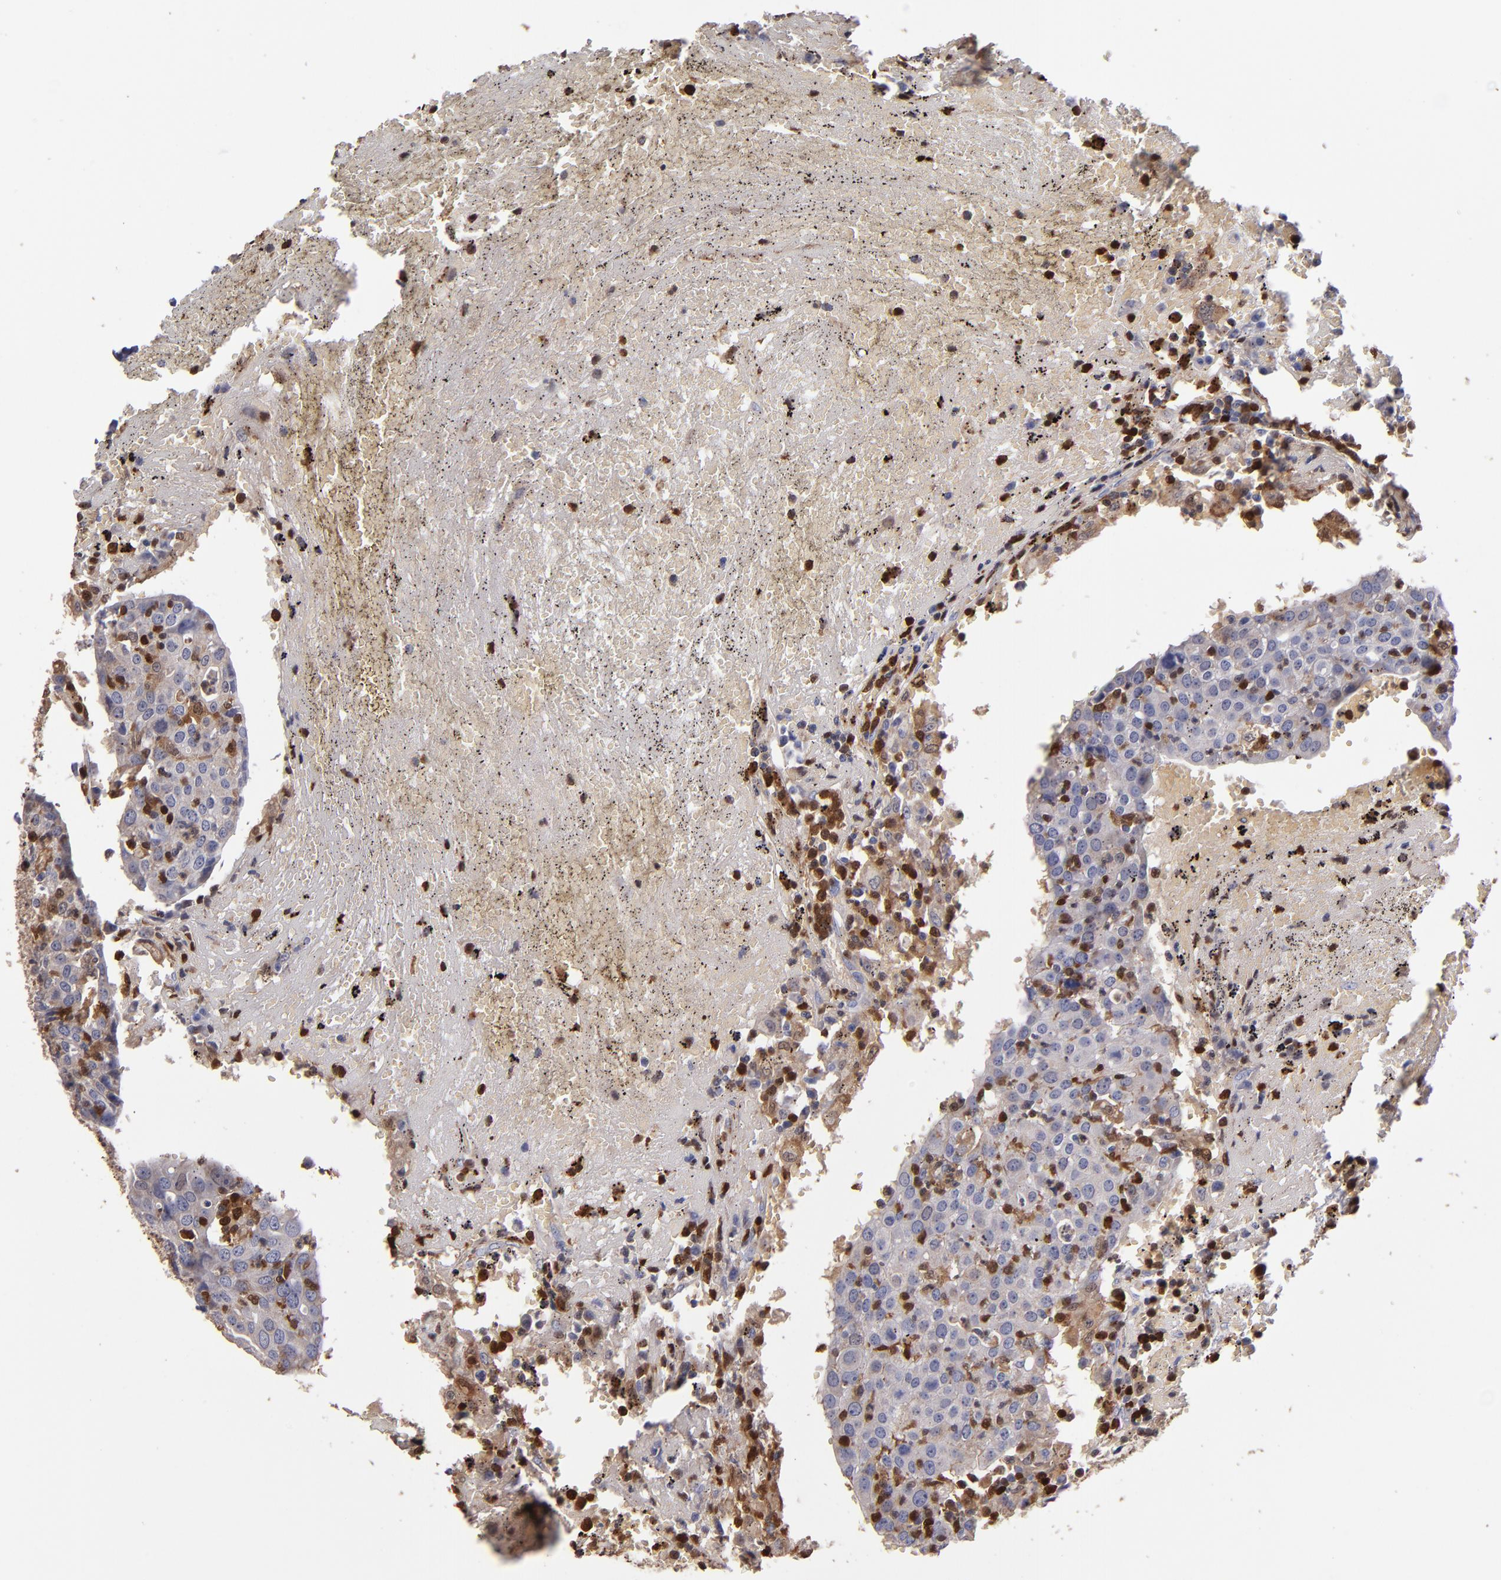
{"staining": {"intensity": "moderate", "quantity": "25%-75%", "location": "cytoplasmic/membranous,nuclear"}, "tissue": "head and neck cancer", "cell_type": "Tumor cells", "image_type": "cancer", "snomed": [{"axis": "morphology", "description": "Adenocarcinoma, NOS"}, {"axis": "topography", "description": "Salivary gland"}, {"axis": "topography", "description": "Head-Neck"}], "caption": "Immunohistochemical staining of human head and neck adenocarcinoma reveals medium levels of moderate cytoplasmic/membranous and nuclear expression in approximately 25%-75% of tumor cells.", "gene": "S100A4", "patient": {"sex": "female", "age": 65}}